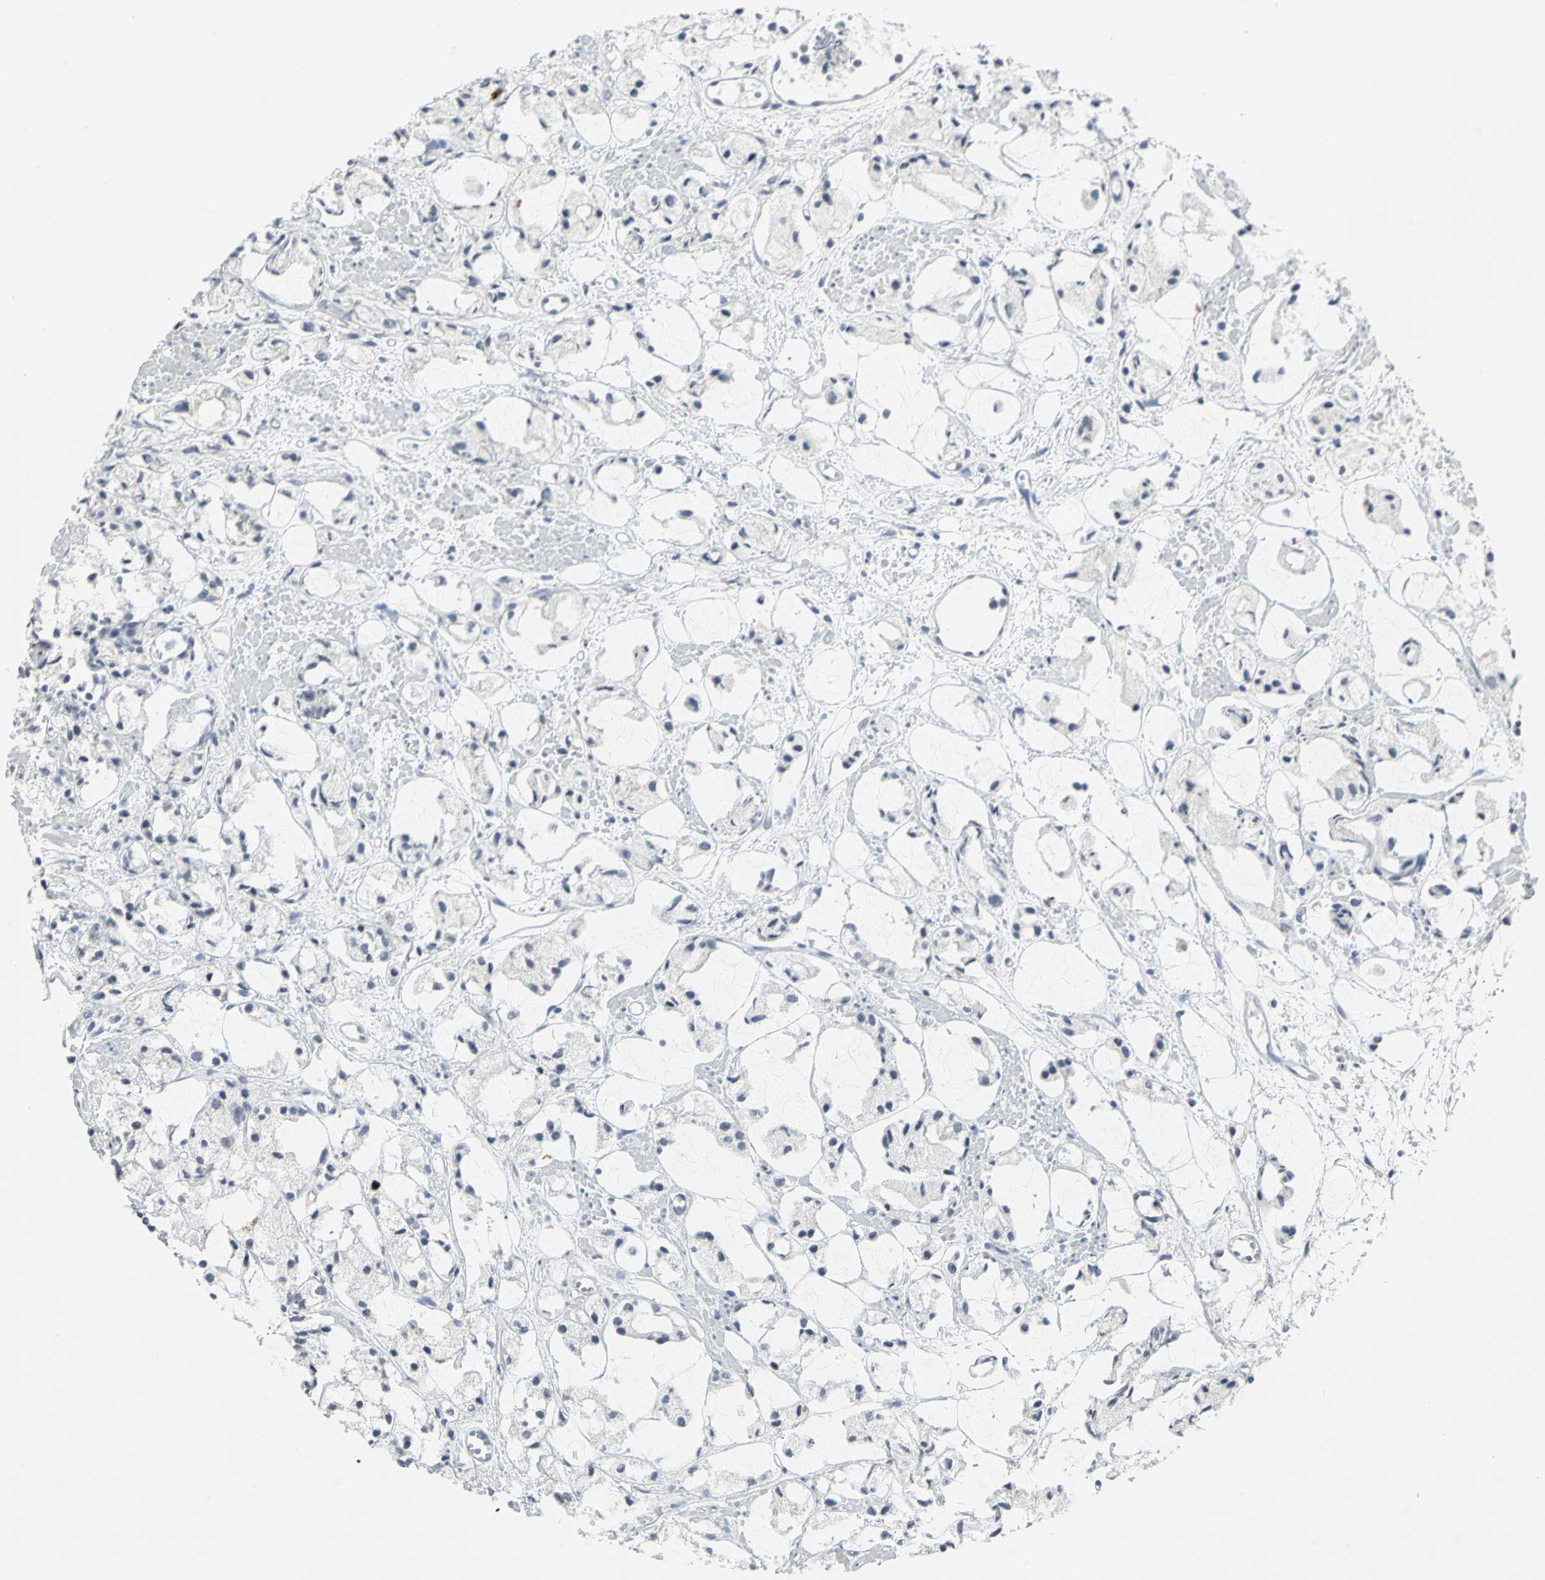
{"staining": {"intensity": "negative", "quantity": "none", "location": "none"}, "tissue": "prostate cancer", "cell_type": "Tumor cells", "image_type": "cancer", "snomed": [{"axis": "morphology", "description": "Adenocarcinoma, High grade"}, {"axis": "topography", "description": "Prostate"}], "caption": "Immunohistochemical staining of human prostate adenocarcinoma (high-grade) demonstrates no significant expression in tumor cells.", "gene": "CBX3", "patient": {"sex": "male", "age": 85}}